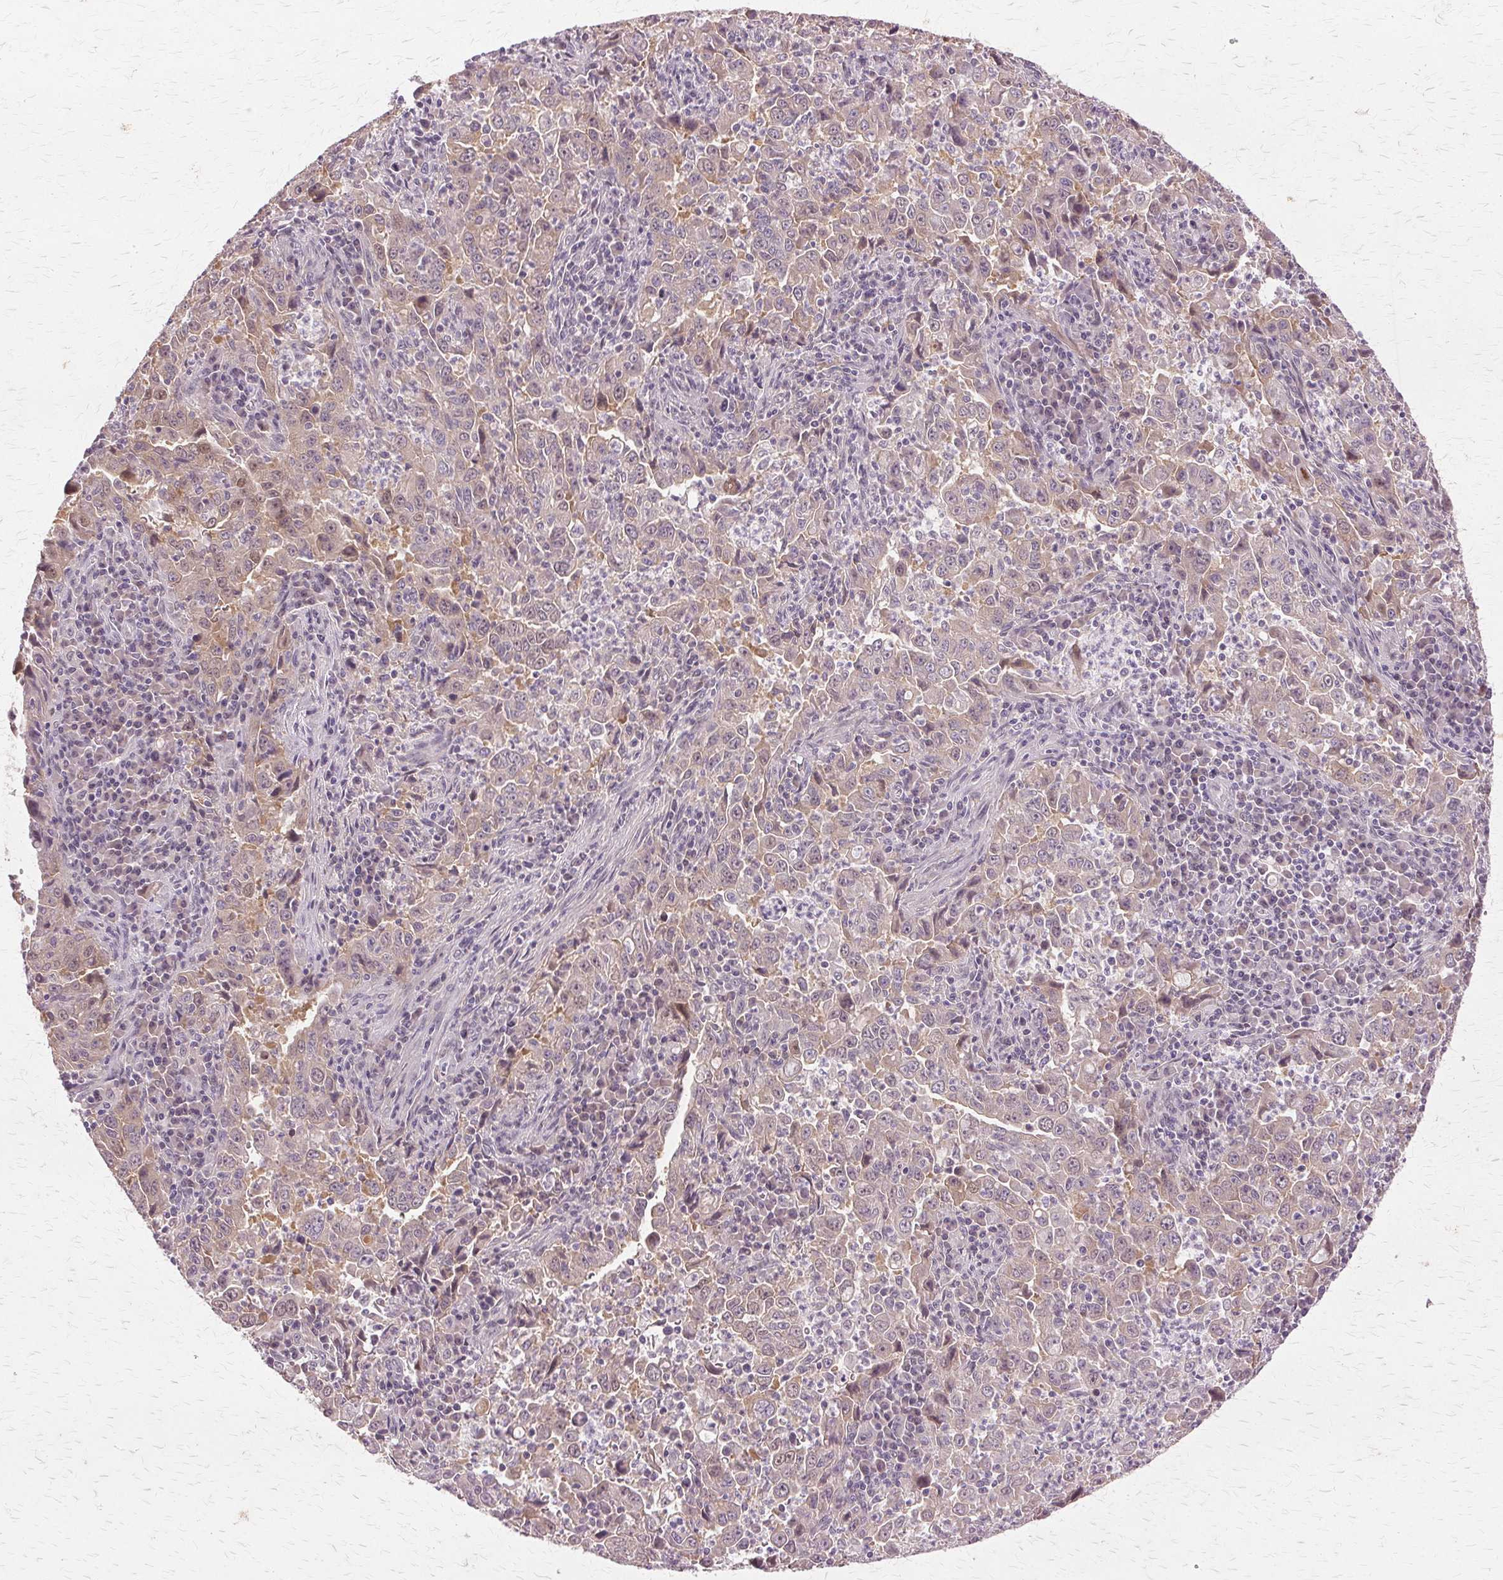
{"staining": {"intensity": "moderate", "quantity": "<25%", "location": "nuclear"}, "tissue": "lung cancer", "cell_type": "Tumor cells", "image_type": "cancer", "snomed": [{"axis": "morphology", "description": "Adenocarcinoma, NOS"}, {"axis": "topography", "description": "Lung"}], "caption": "An image of human adenocarcinoma (lung) stained for a protein reveals moderate nuclear brown staining in tumor cells.", "gene": "PRMT5", "patient": {"sex": "male", "age": 67}}